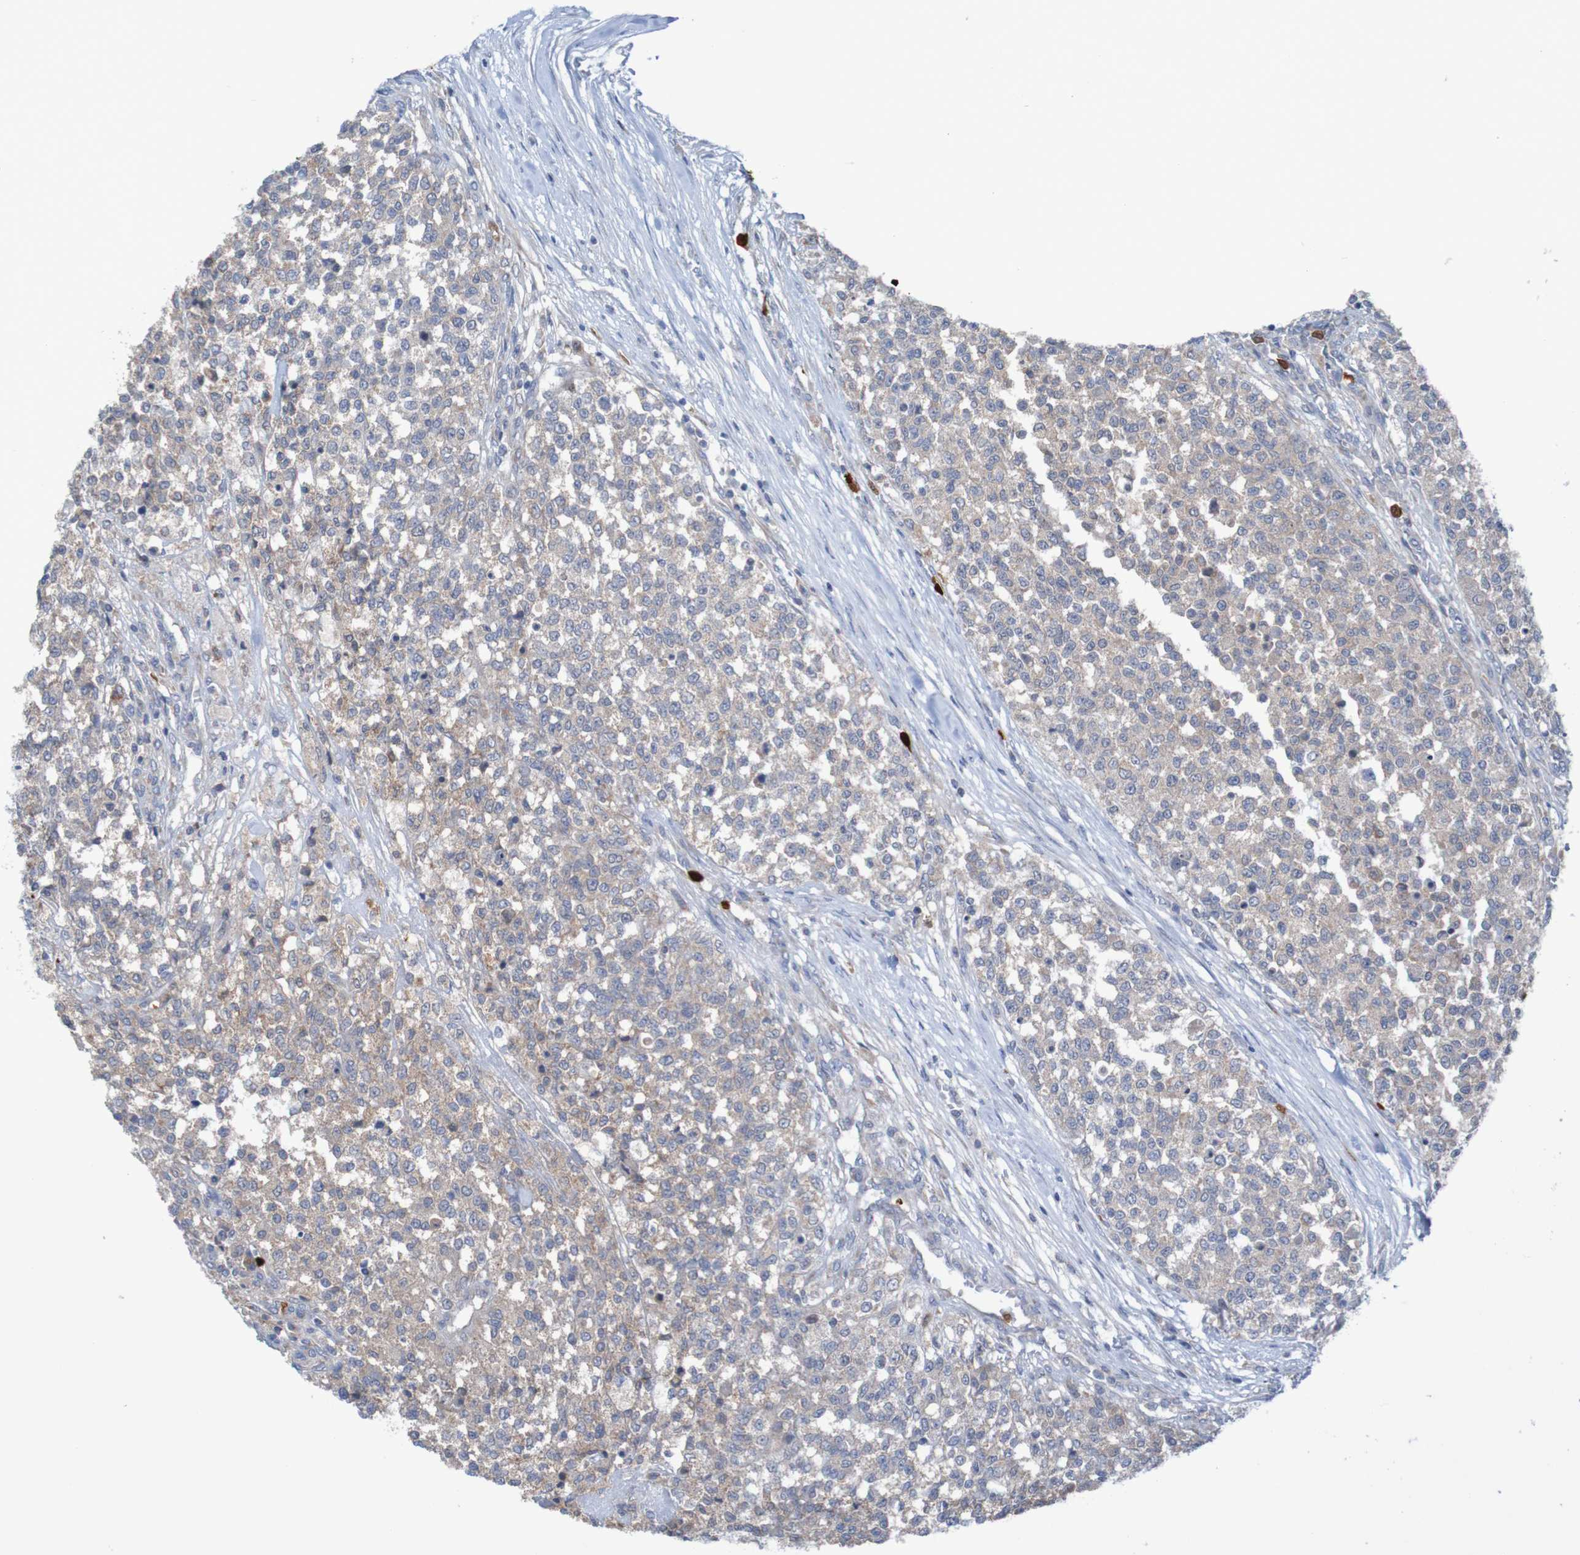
{"staining": {"intensity": "weak", "quantity": ">75%", "location": "cytoplasmic/membranous"}, "tissue": "testis cancer", "cell_type": "Tumor cells", "image_type": "cancer", "snomed": [{"axis": "morphology", "description": "Seminoma, NOS"}, {"axis": "topography", "description": "Testis"}], "caption": "About >75% of tumor cells in human seminoma (testis) reveal weak cytoplasmic/membranous protein staining as visualized by brown immunohistochemical staining.", "gene": "PARP4", "patient": {"sex": "male", "age": 59}}